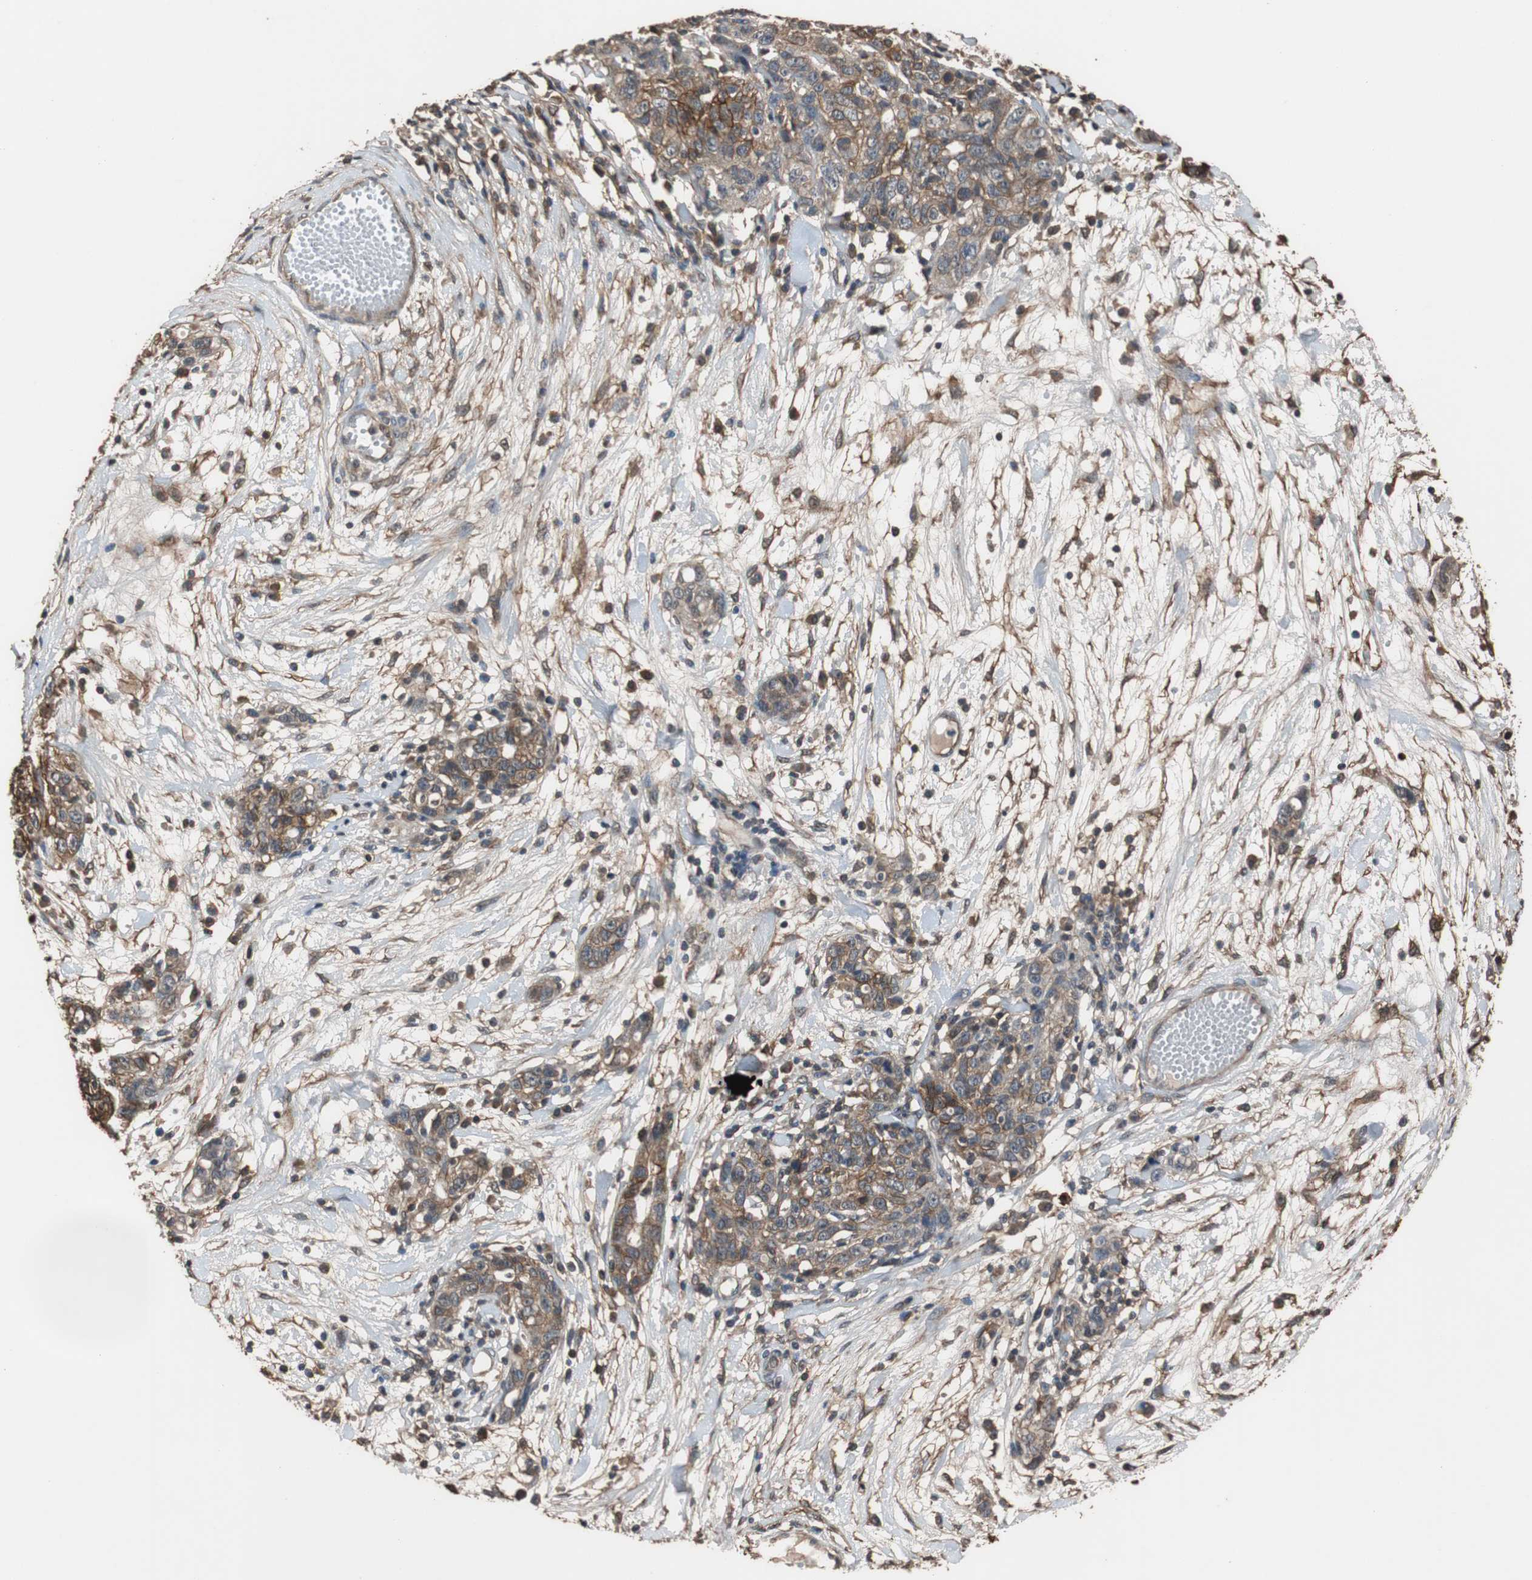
{"staining": {"intensity": "strong", "quantity": "25%-75%", "location": "cytoplasmic/membranous"}, "tissue": "ovarian cancer", "cell_type": "Tumor cells", "image_type": "cancer", "snomed": [{"axis": "morphology", "description": "Cystadenocarcinoma, serous, NOS"}, {"axis": "topography", "description": "Ovary"}], "caption": "A photomicrograph of ovarian cancer (serous cystadenocarcinoma) stained for a protein displays strong cytoplasmic/membranous brown staining in tumor cells. (Stains: DAB (3,3'-diaminobenzidine) in brown, nuclei in blue, Microscopy: brightfield microscopy at high magnification).", "gene": "NDRG1", "patient": {"sex": "female", "age": 71}}